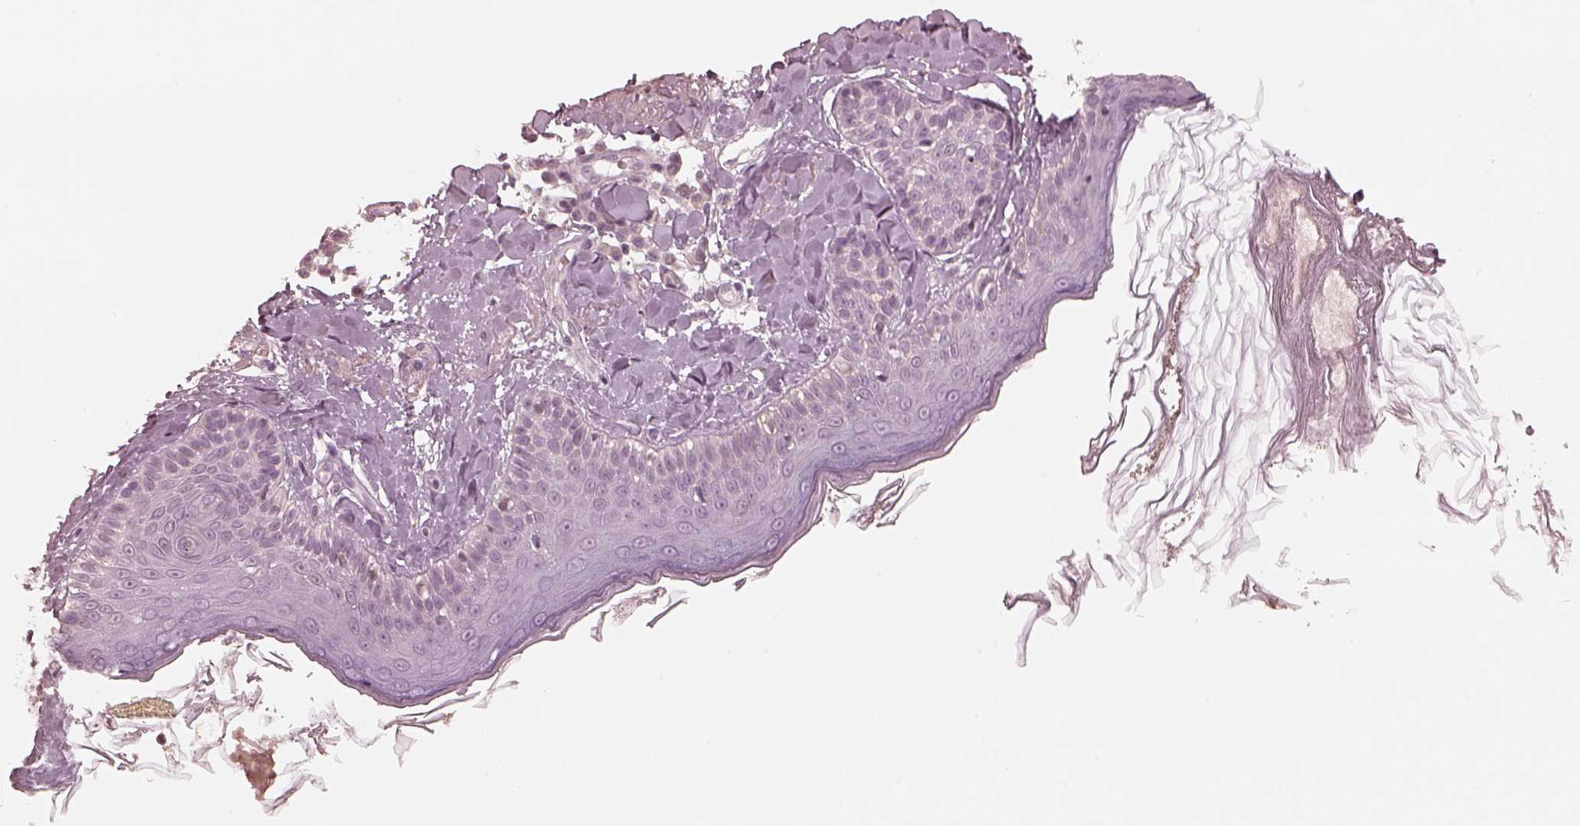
{"staining": {"intensity": "negative", "quantity": "none", "location": "none"}, "tissue": "skin", "cell_type": "Fibroblasts", "image_type": "normal", "snomed": [{"axis": "morphology", "description": "Normal tissue, NOS"}, {"axis": "topography", "description": "Skin"}], "caption": "The histopathology image reveals no significant expression in fibroblasts of skin. Nuclei are stained in blue.", "gene": "EGR4", "patient": {"sex": "male", "age": 73}}